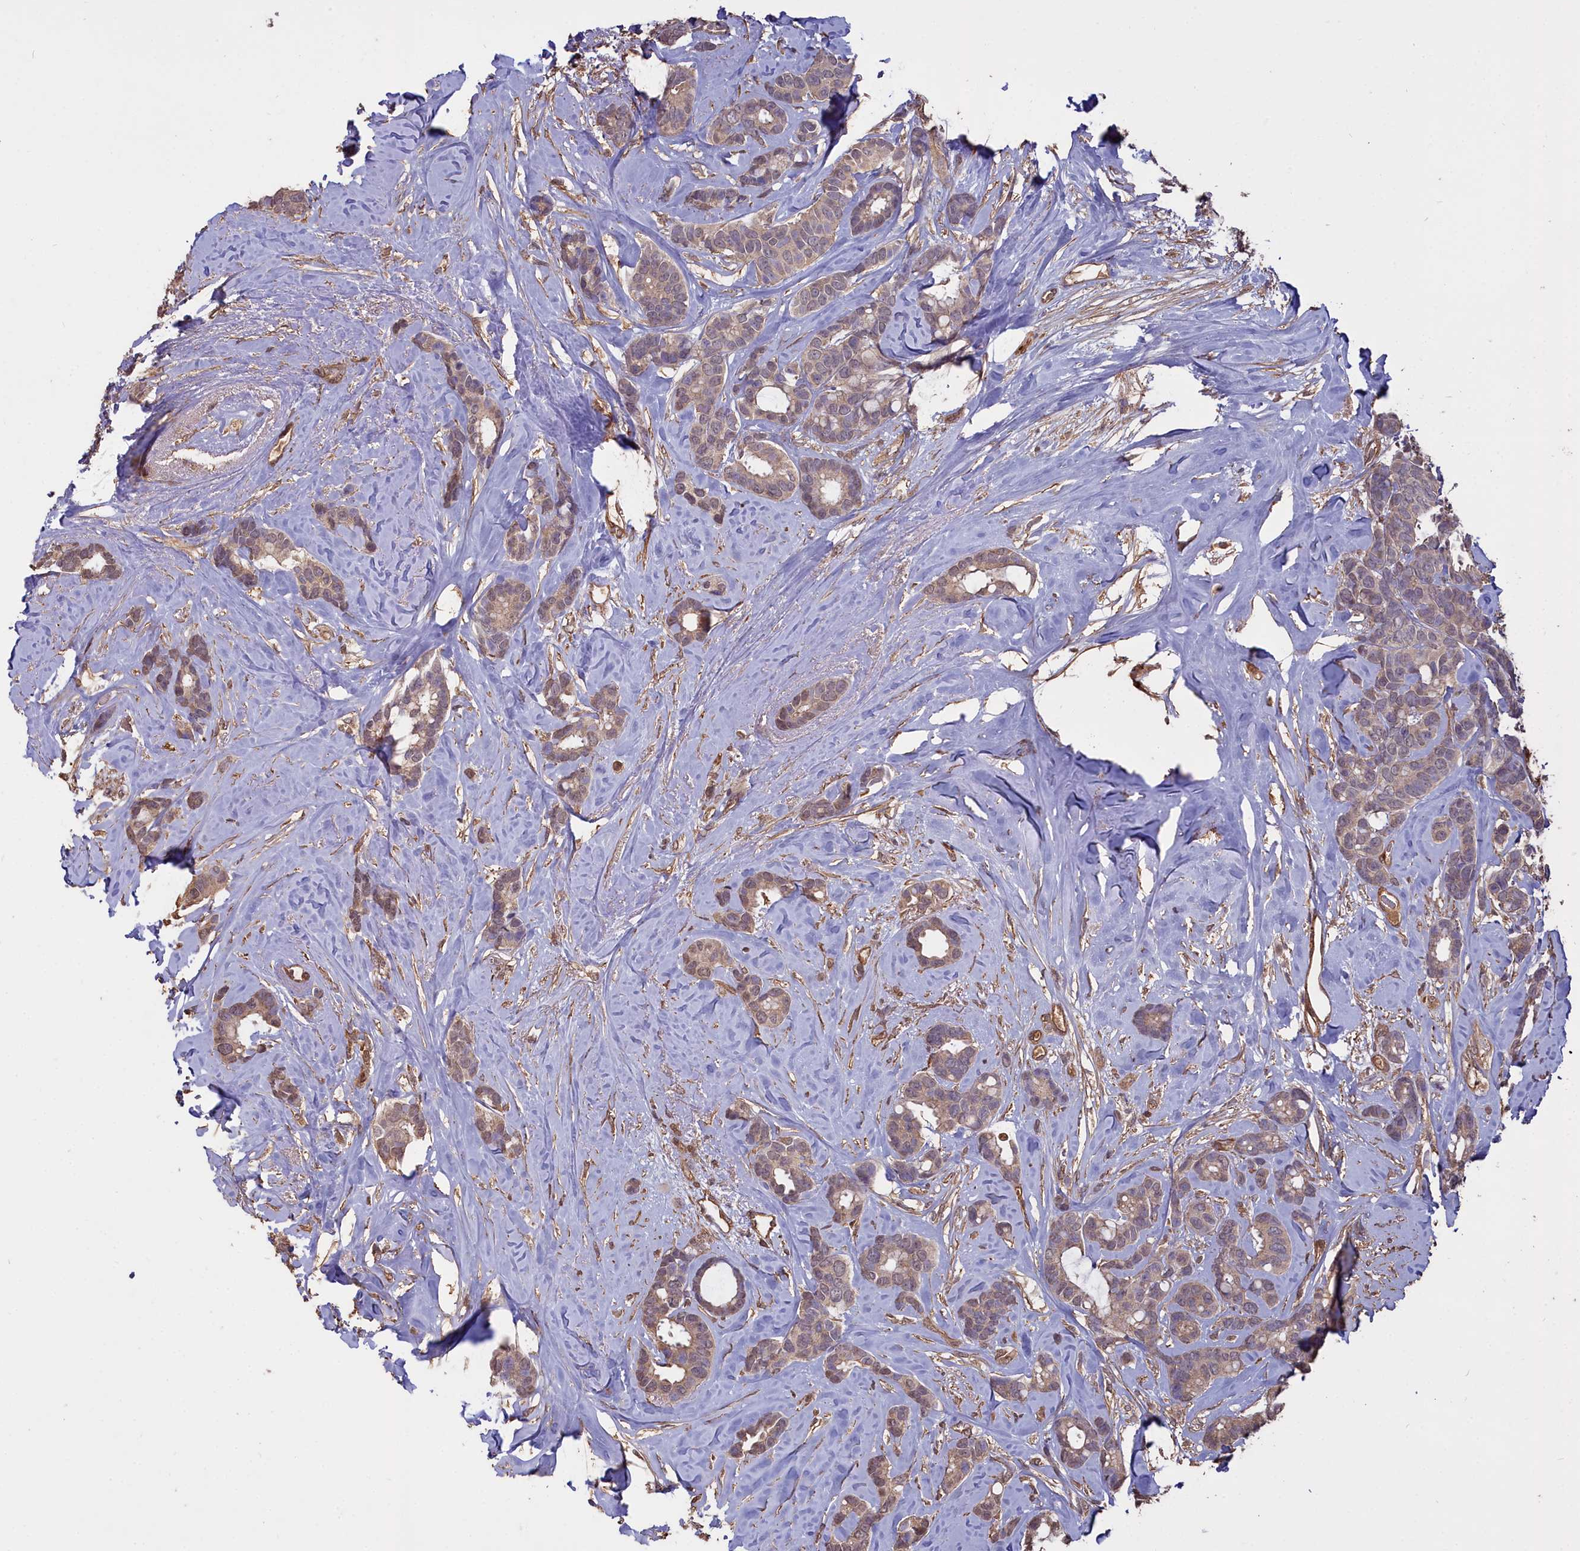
{"staining": {"intensity": "weak", "quantity": "25%-75%", "location": "cytoplasmic/membranous,nuclear"}, "tissue": "breast cancer", "cell_type": "Tumor cells", "image_type": "cancer", "snomed": [{"axis": "morphology", "description": "Duct carcinoma"}, {"axis": "topography", "description": "Breast"}], "caption": "An IHC image of neoplastic tissue is shown. Protein staining in brown shows weak cytoplasmic/membranous and nuclear positivity in infiltrating ductal carcinoma (breast) within tumor cells. The protein is stained brown, and the nuclei are stained in blue (DAB (3,3'-diaminobenzidine) IHC with brightfield microscopy, high magnification).", "gene": "ATP6V0A2", "patient": {"sex": "female", "age": 87}}